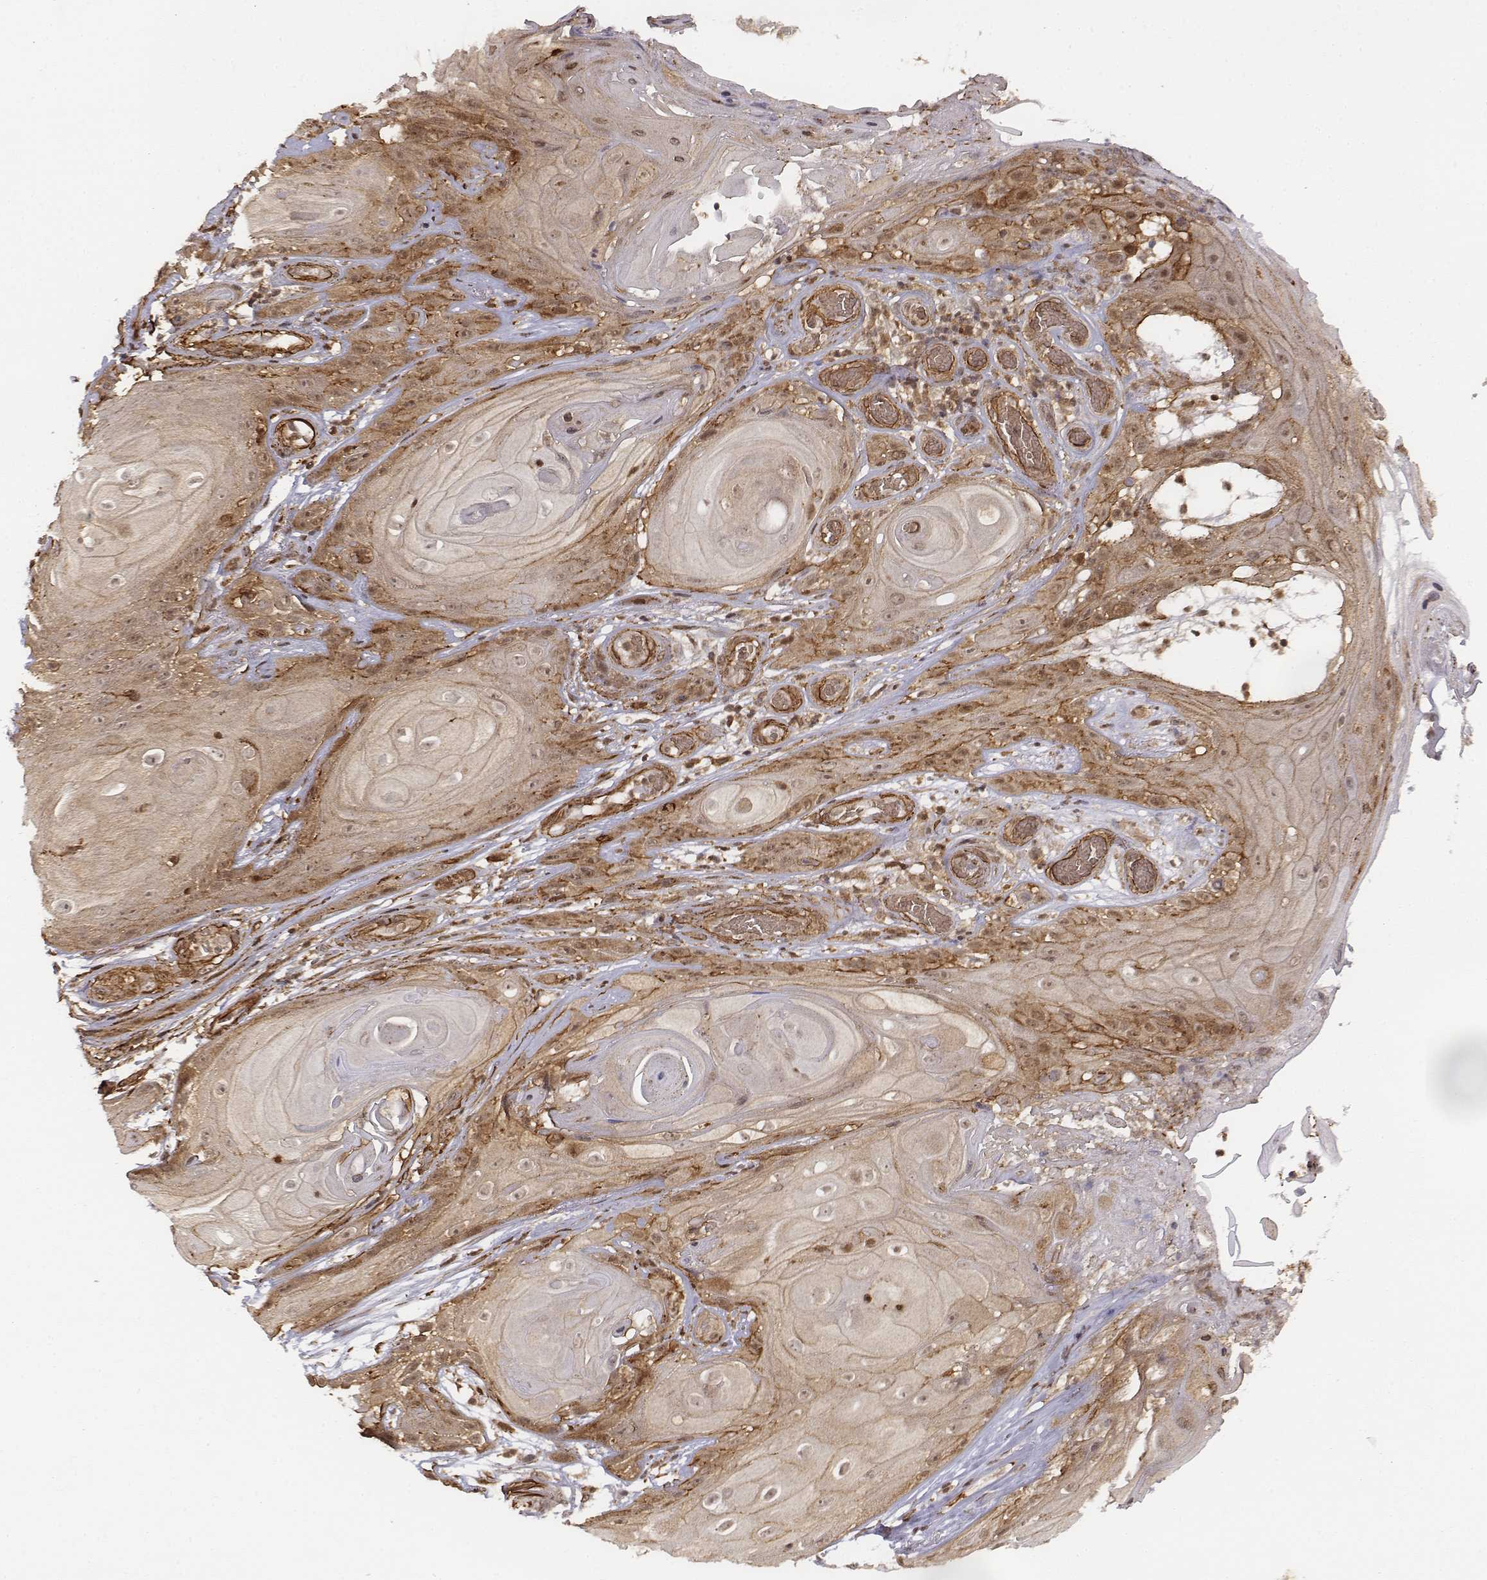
{"staining": {"intensity": "moderate", "quantity": ">75%", "location": "cytoplasmic/membranous,nuclear"}, "tissue": "skin cancer", "cell_type": "Tumor cells", "image_type": "cancer", "snomed": [{"axis": "morphology", "description": "Squamous cell carcinoma, NOS"}, {"axis": "topography", "description": "Skin"}], "caption": "Immunohistochemistry (IHC) (DAB) staining of skin cancer displays moderate cytoplasmic/membranous and nuclear protein positivity in about >75% of tumor cells.", "gene": "ZFYVE19", "patient": {"sex": "male", "age": 62}}